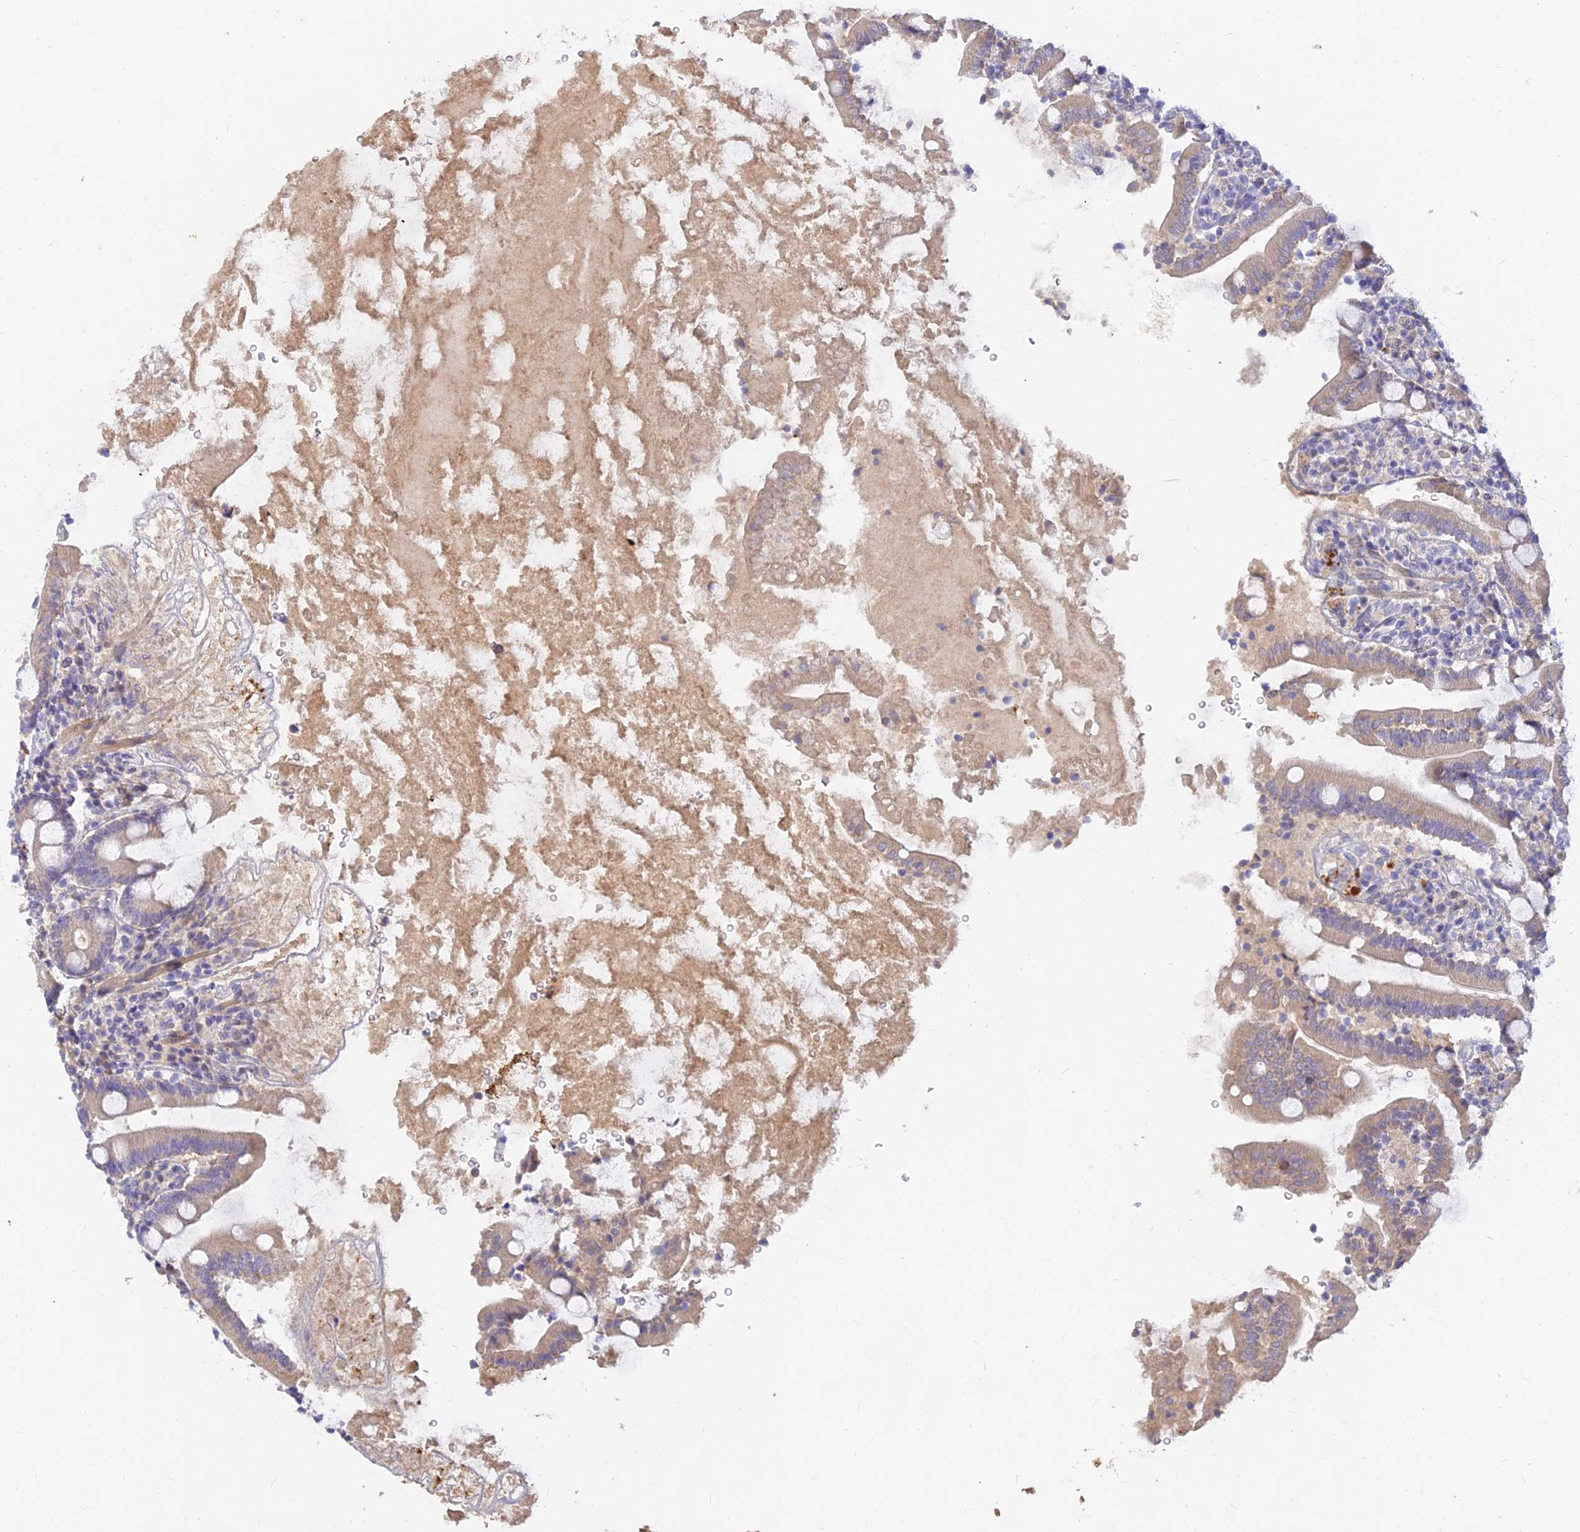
{"staining": {"intensity": "moderate", "quantity": "<25%", "location": "cytoplasmic/membranous"}, "tissue": "duodenum", "cell_type": "Glandular cells", "image_type": "normal", "snomed": [{"axis": "morphology", "description": "Normal tissue, NOS"}, {"axis": "topography", "description": "Duodenum"}], "caption": "This histopathology image demonstrates IHC staining of unremarkable duodenum, with low moderate cytoplasmic/membranous positivity in approximately <25% of glandular cells.", "gene": "ACSM5", "patient": {"sex": "male", "age": 35}}